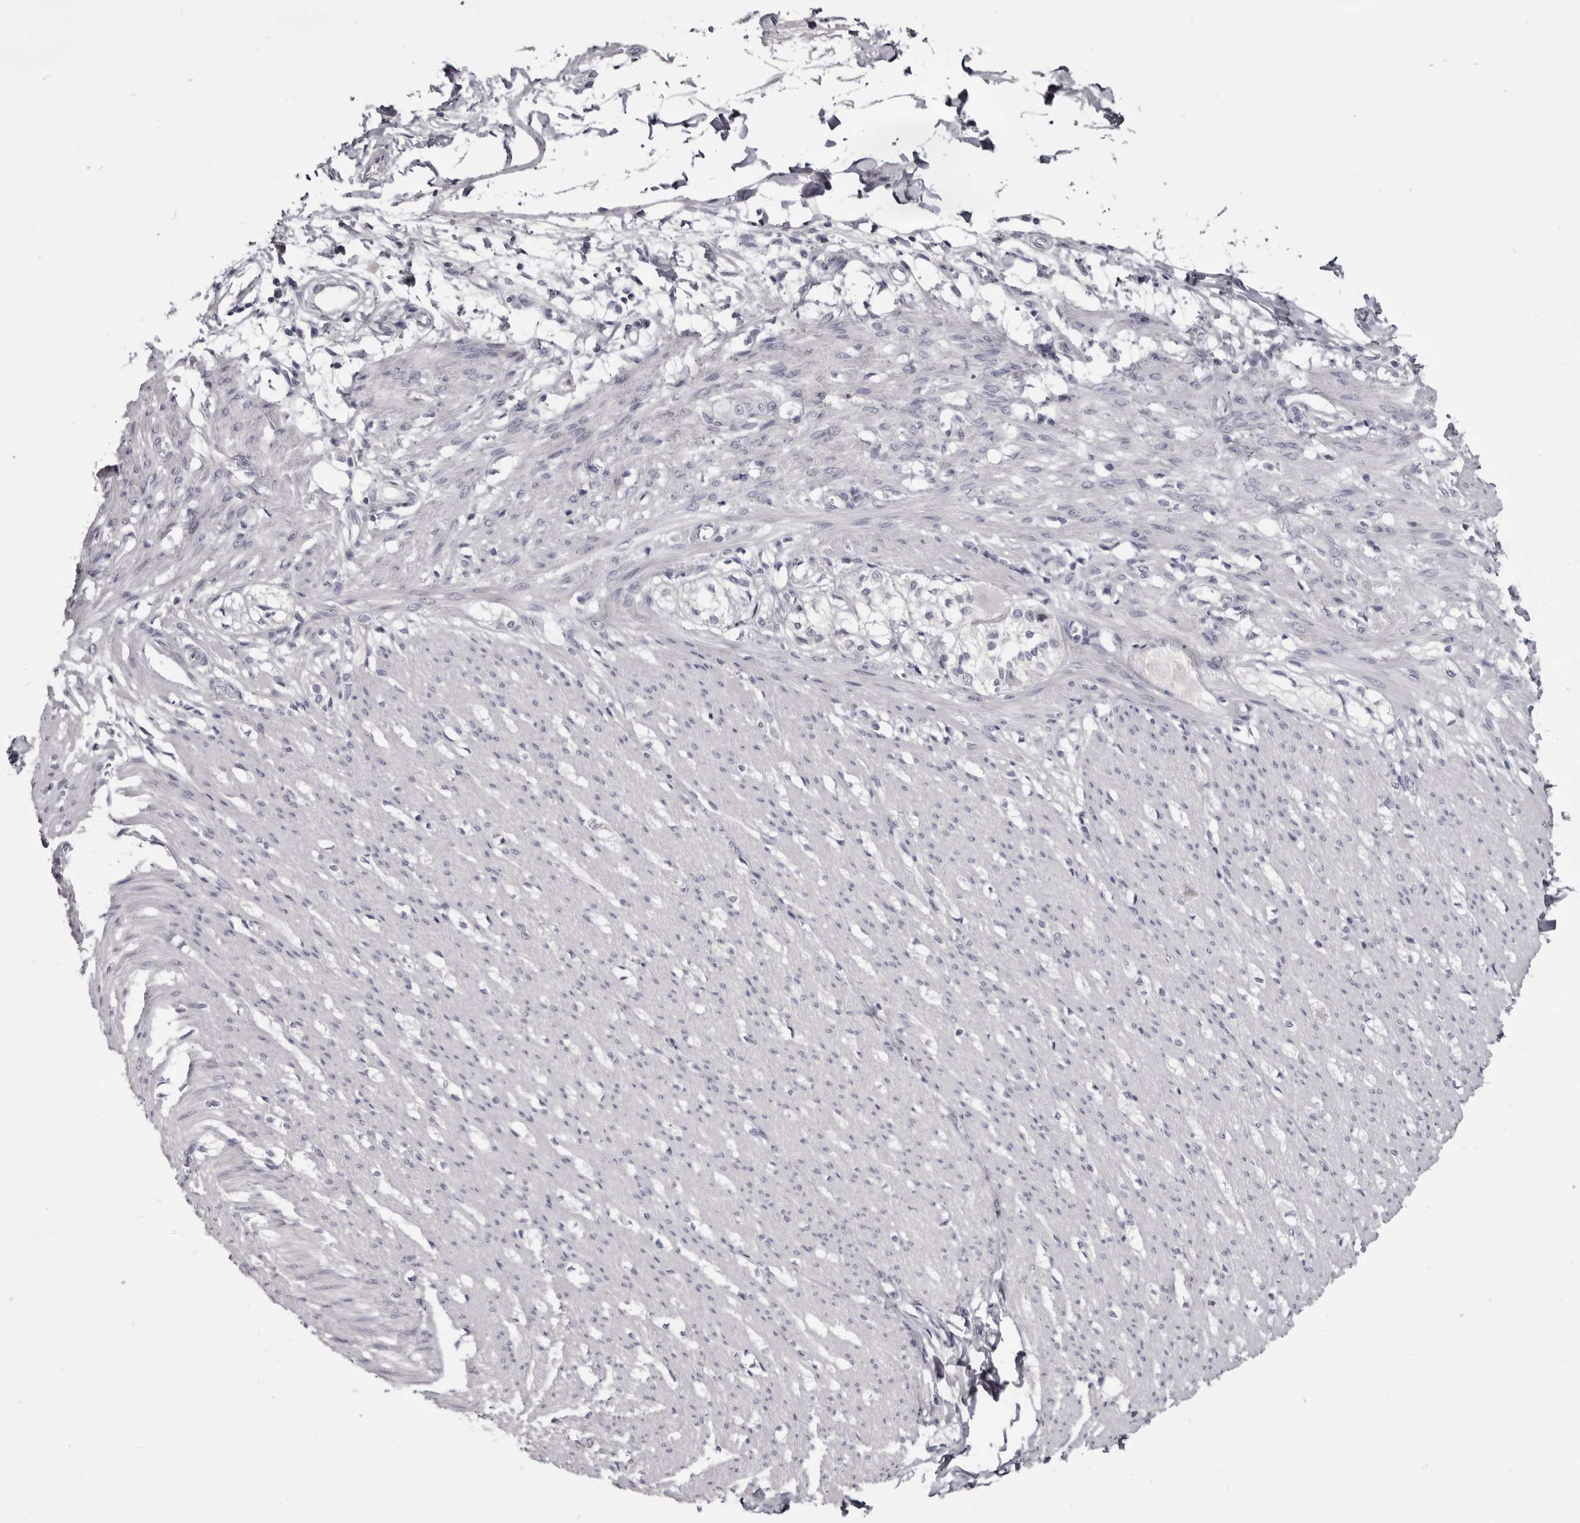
{"staining": {"intensity": "negative", "quantity": "none", "location": "none"}, "tissue": "smooth muscle", "cell_type": "Smooth muscle cells", "image_type": "normal", "snomed": [{"axis": "morphology", "description": "Normal tissue, NOS"}, {"axis": "morphology", "description": "Adenocarcinoma, NOS"}, {"axis": "topography", "description": "Smooth muscle"}, {"axis": "topography", "description": "Colon"}], "caption": "An image of smooth muscle stained for a protein displays no brown staining in smooth muscle cells.", "gene": "CGN", "patient": {"sex": "male", "age": 14}}